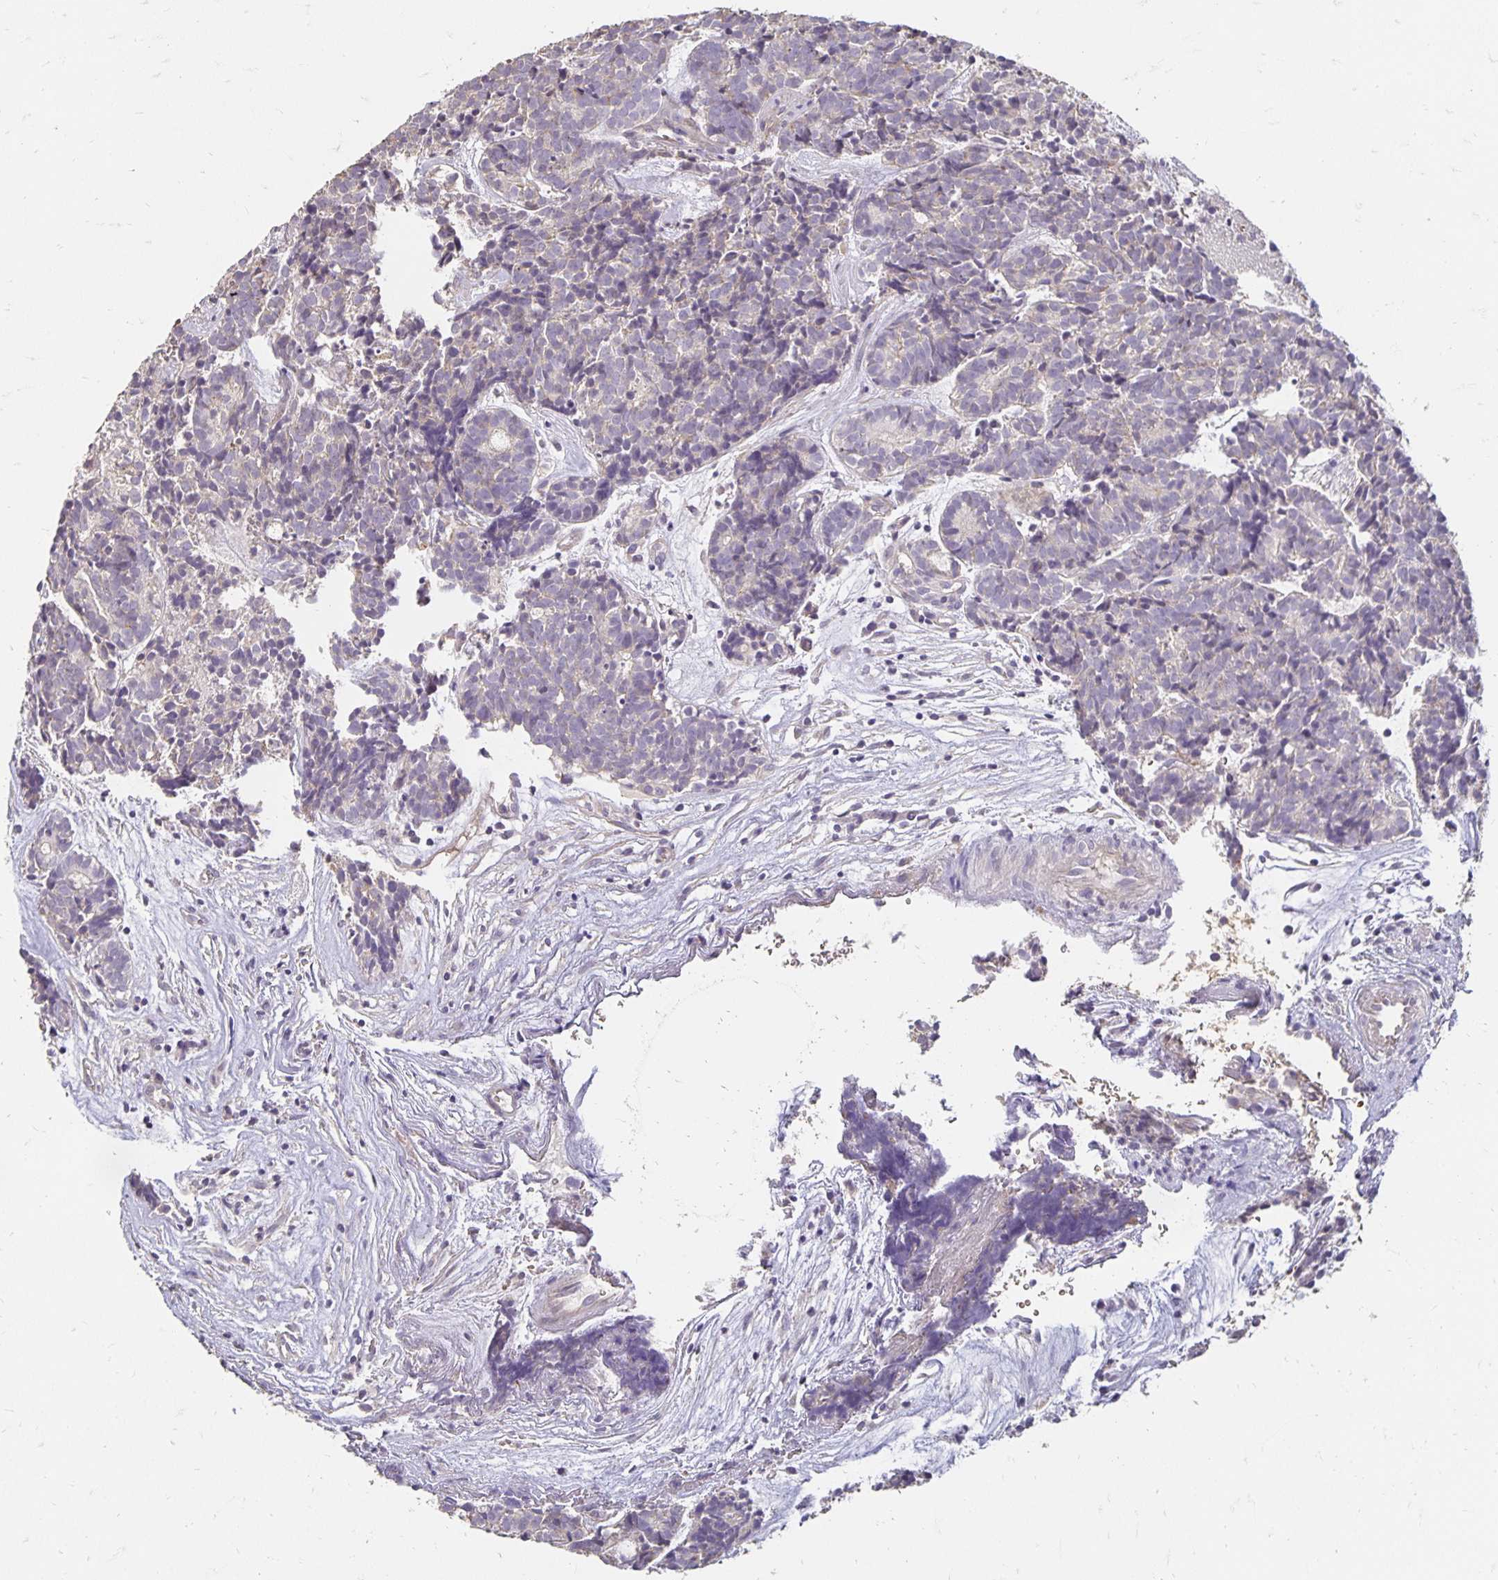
{"staining": {"intensity": "negative", "quantity": "none", "location": "none"}, "tissue": "head and neck cancer", "cell_type": "Tumor cells", "image_type": "cancer", "snomed": [{"axis": "morphology", "description": "Adenocarcinoma, NOS"}, {"axis": "topography", "description": "Head-Neck"}], "caption": "Immunohistochemistry of head and neck cancer demonstrates no staining in tumor cells. The staining was performed using DAB (3,3'-diaminobenzidine) to visualize the protein expression in brown, while the nuclei were stained in blue with hematoxylin (Magnification: 20x).", "gene": "CST6", "patient": {"sex": "female", "age": 81}}